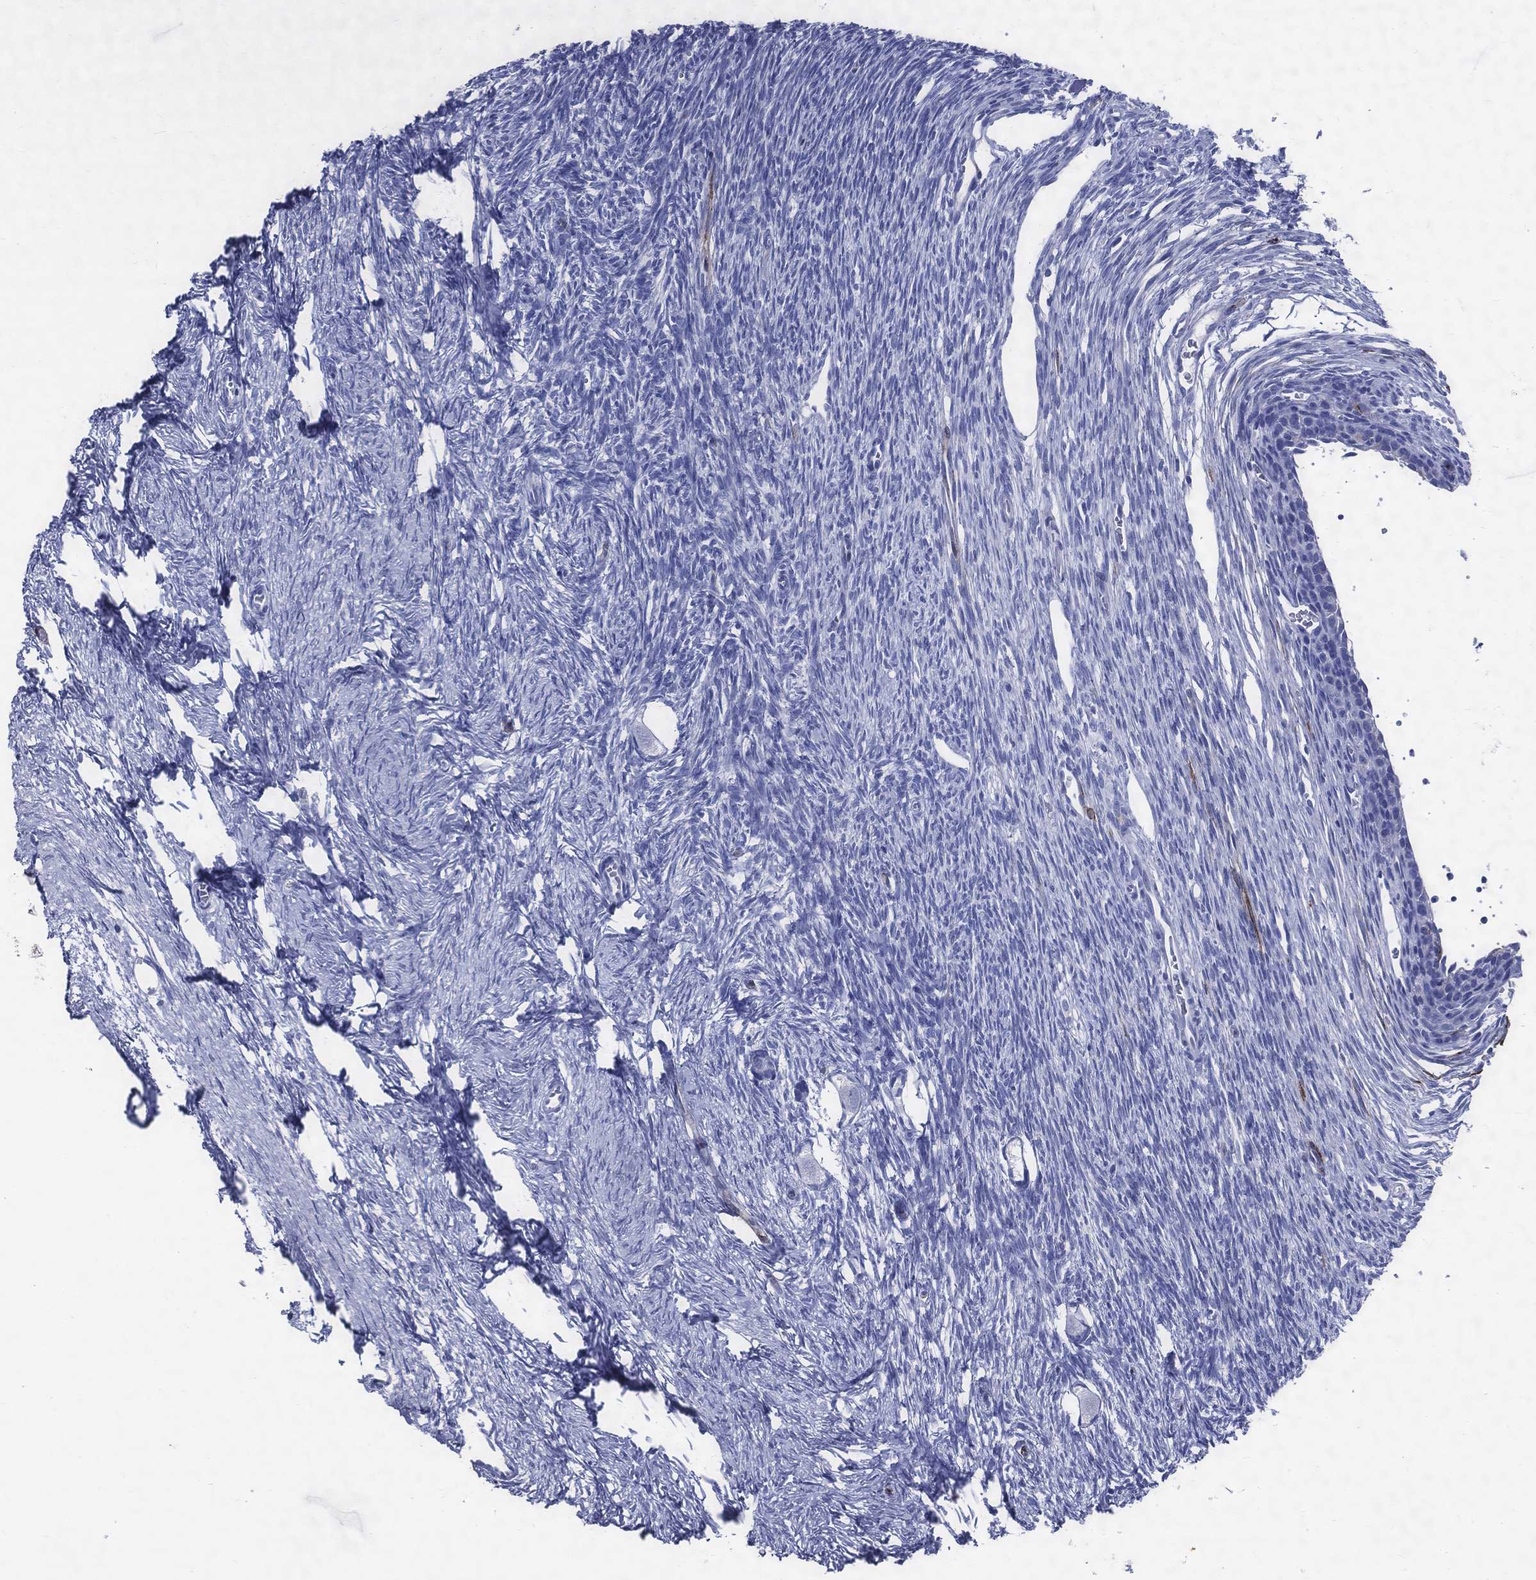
{"staining": {"intensity": "negative", "quantity": "none", "location": "none"}, "tissue": "ovary", "cell_type": "Follicle cells", "image_type": "normal", "snomed": [{"axis": "morphology", "description": "Normal tissue, NOS"}, {"axis": "topography", "description": "Ovary"}], "caption": "Immunohistochemical staining of normal human ovary exhibits no significant expression in follicle cells. The staining is performed using DAB (3,3'-diaminobenzidine) brown chromogen with nuclei counter-stained in using hematoxylin.", "gene": "ACE2", "patient": {"sex": "female", "age": 27}}